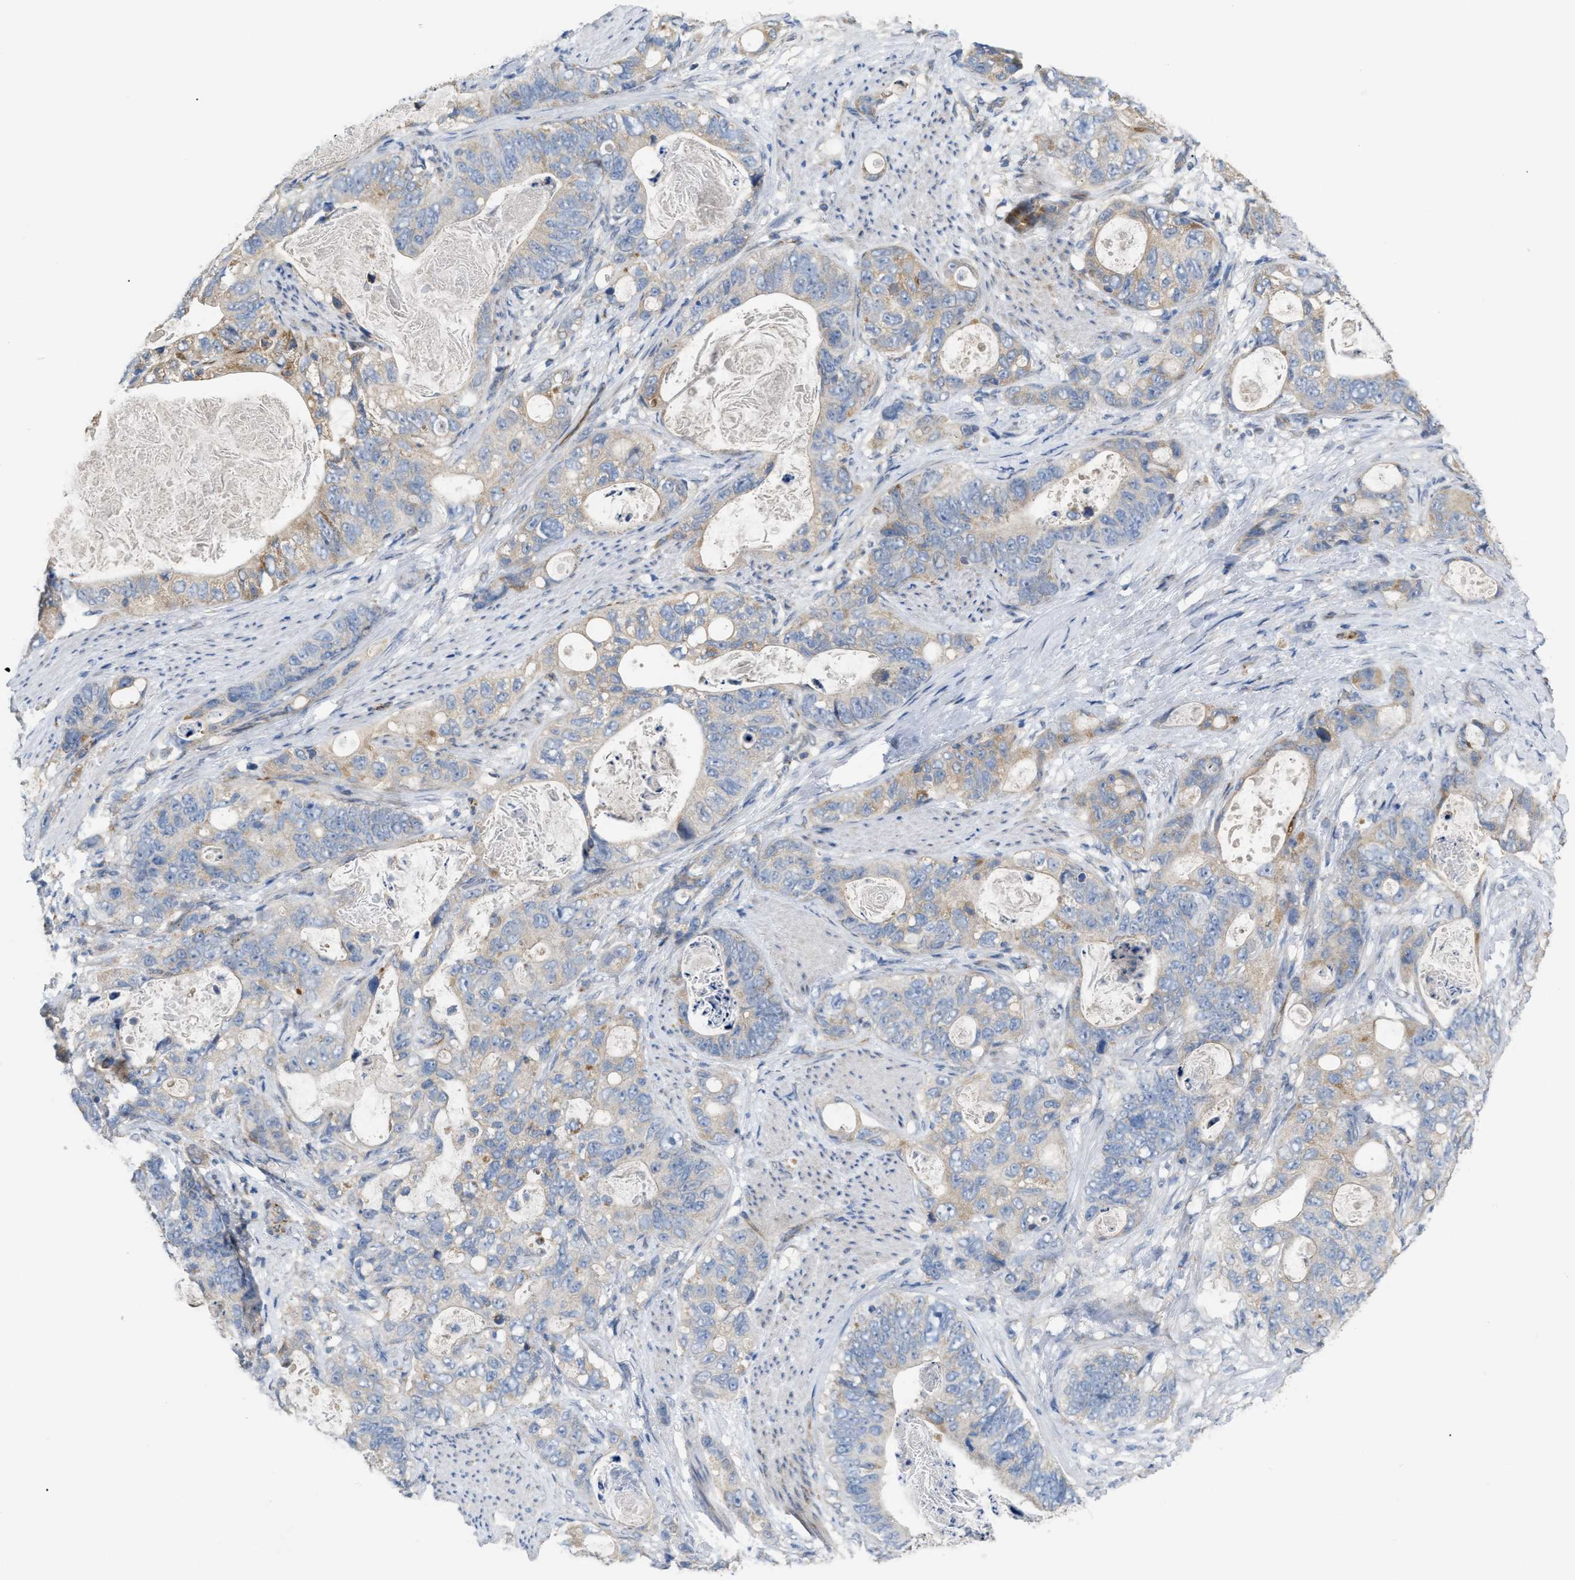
{"staining": {"intensity": "weak", "quantity": "<25%", "location": "cytoplasmic/membranous"}, "tissue": "stomach cancer", "cell_type": "Tumor cells", "image_type": "cancer", "snomed": [{"axis": "morphology", "description": "Normal tissue, NOS"}, {"axis": "morphology", "description": "Adenocarcinoma, NOS"}, {"axis": "topography", "description": "Stomach"}], "caption": "An immunohistochemistry (IHC) micrograph of stomach adenocarcinoma is shown. There is no staining in tumor cells of stomach adenocarcinoma.", "gene": "DHX58", "patient": {"sex": "female", "age": 89}}